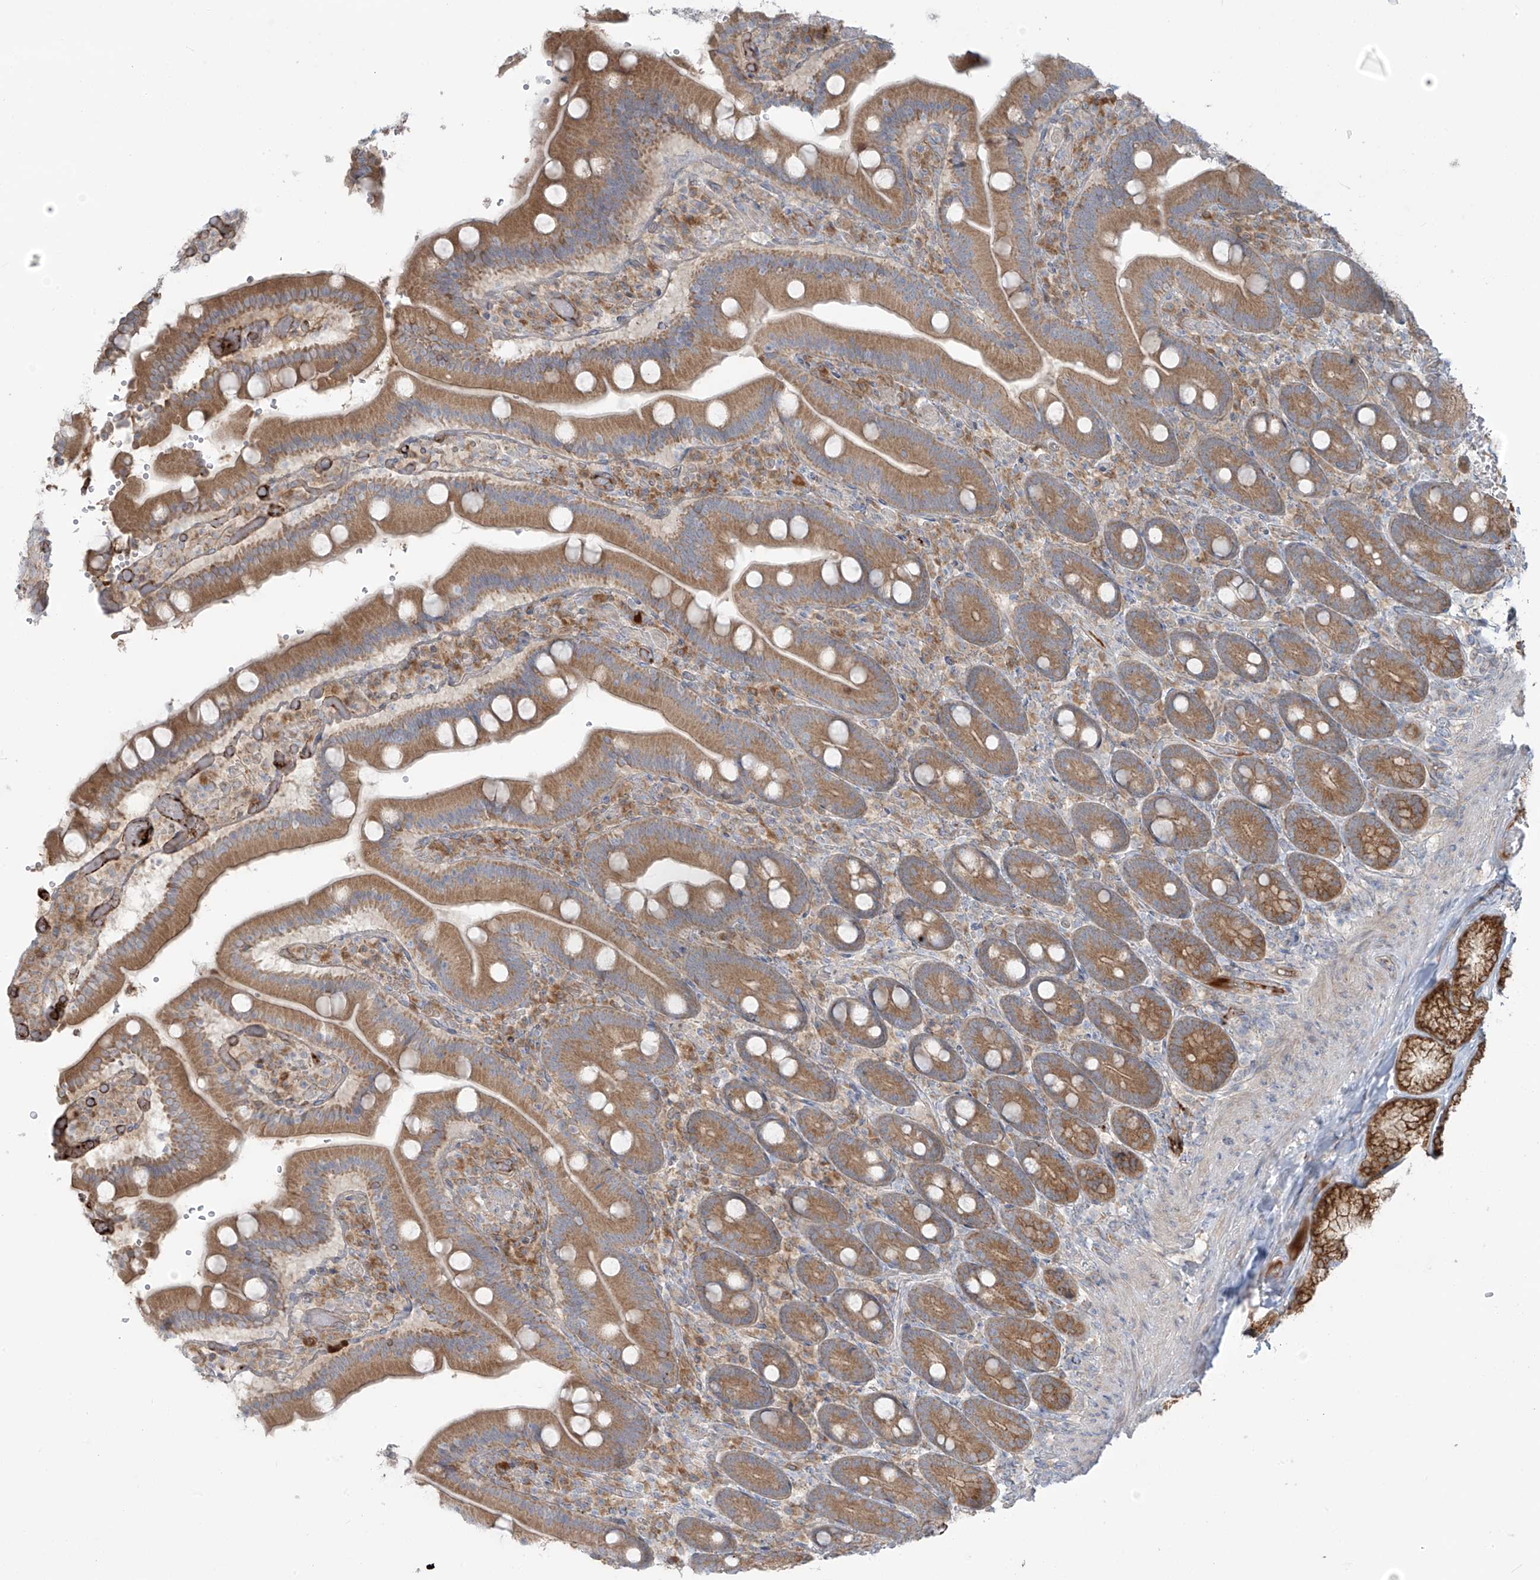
{"staining": {"intensity": "moderate", "quantity": ">75%", "location": "cytoplasmic/membranous"}, "tissue": "duodenum", "cell_type": "Glandular cells", "image_type": "normal", "snomed": [{"axis": "morphology", "description": "Normal tissue, NOS"}, {"axis": "topography", "description": "Duodenum"}], "caption": "A micrograph of duodenum stained for a protein exhibits moderate cytoplasmic/membranous brown staining in glandular cells.", "gene": "LZTS3", "patient": {"sex": "female", "age": 62}}